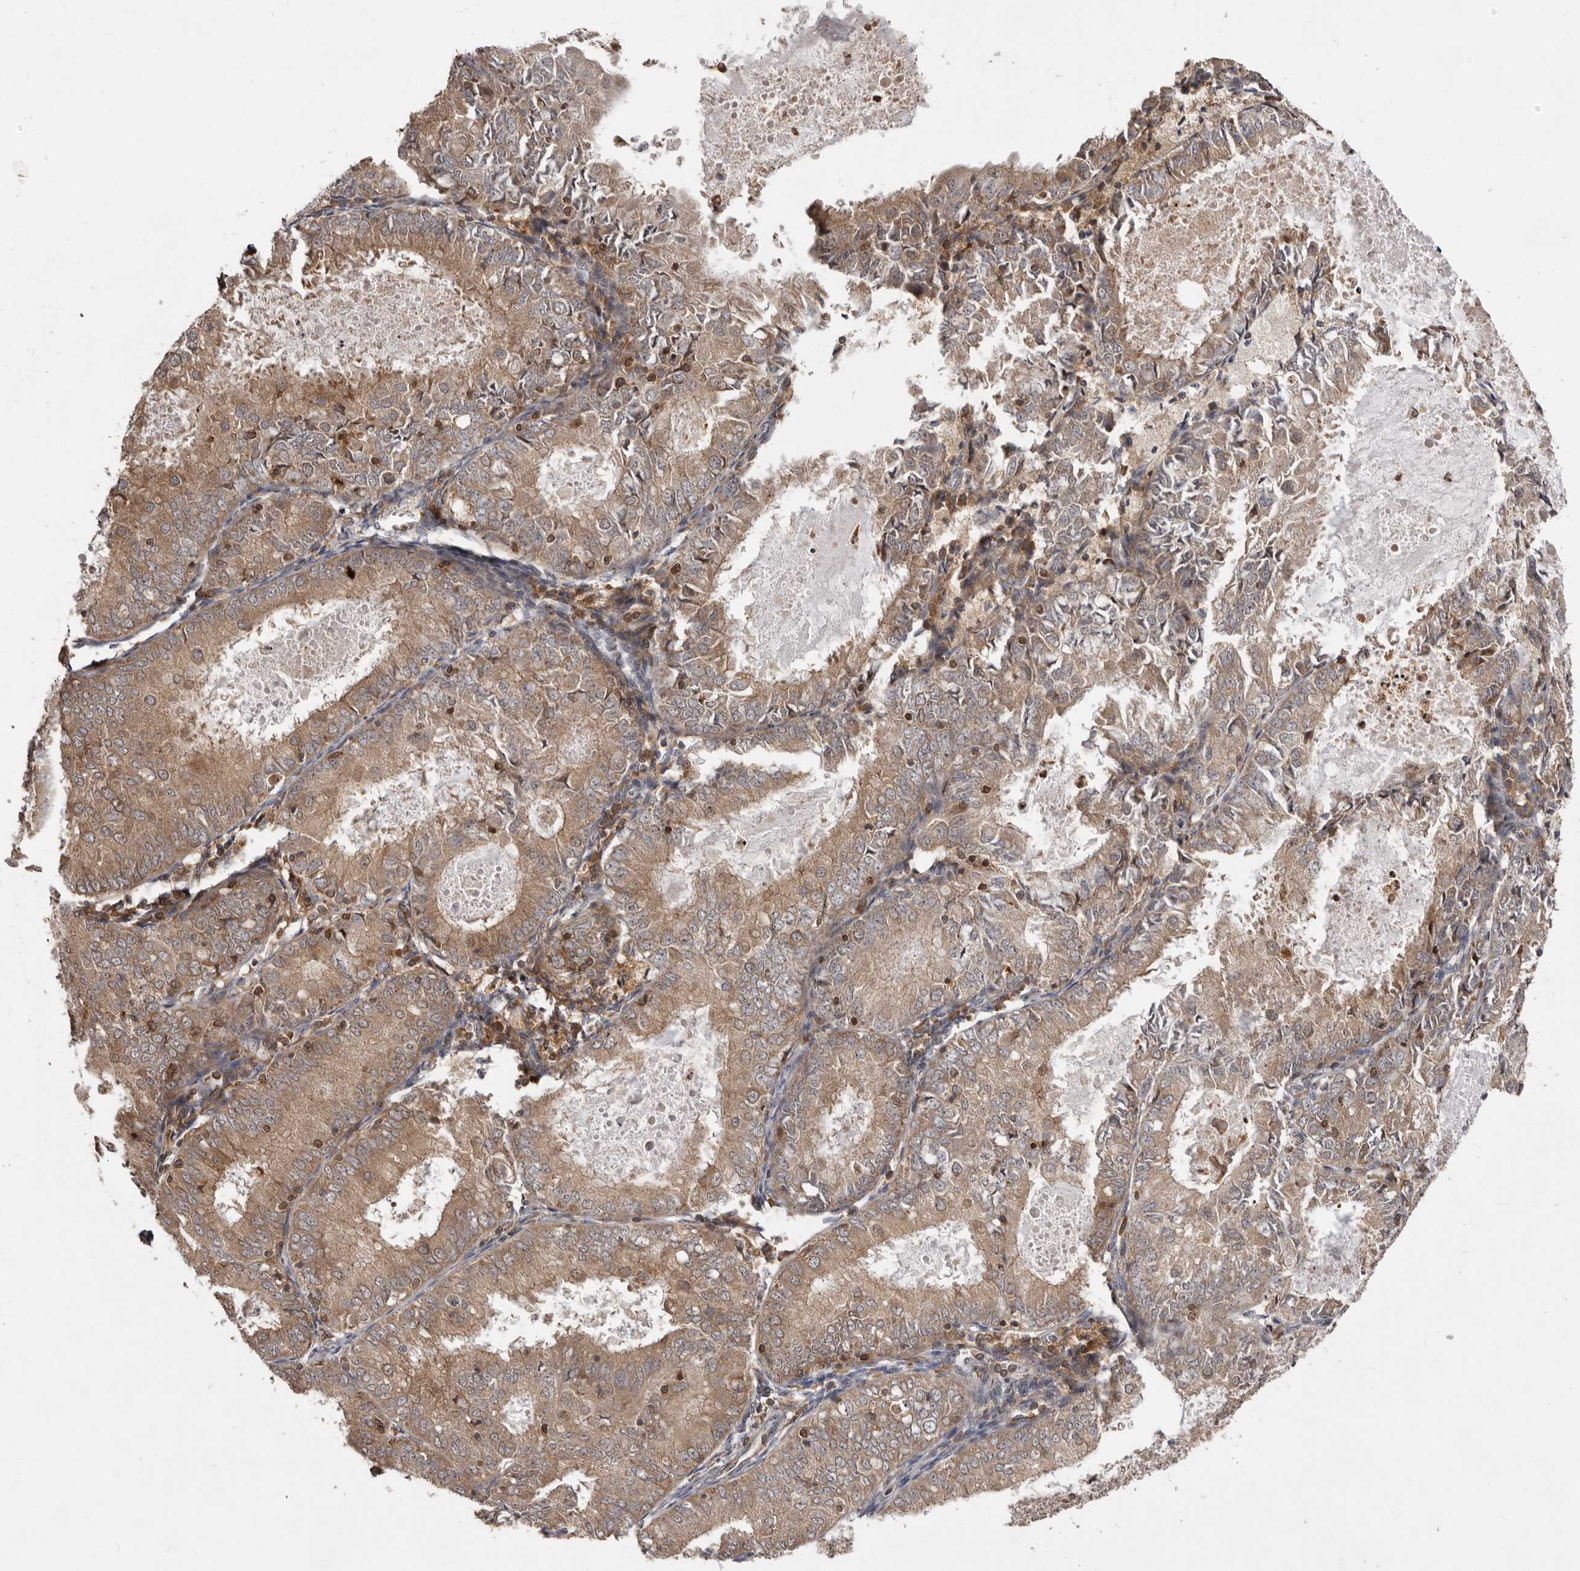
{"staining": {"intensity": "moderate", "quantity": ">75%", "location": "cytoplasmic/membranous"}, "tissue": "endometrial cancer", "cell_type": "Tumor cells", "image_type": "cancer", "snomed": [{"axis": "morphology", "description": "Adenocarcinoma, NOS"}, {"axis": "topography", "description": "Endometrium"}], "caption": "A brown stain highlights moderate cytoplasmic/membranous positivity of a protein in human endometrial cancer (adenocarcinoma) tumor cells.", "gene": "RNF187", "patient": {"sex": "female", "age": 57}}